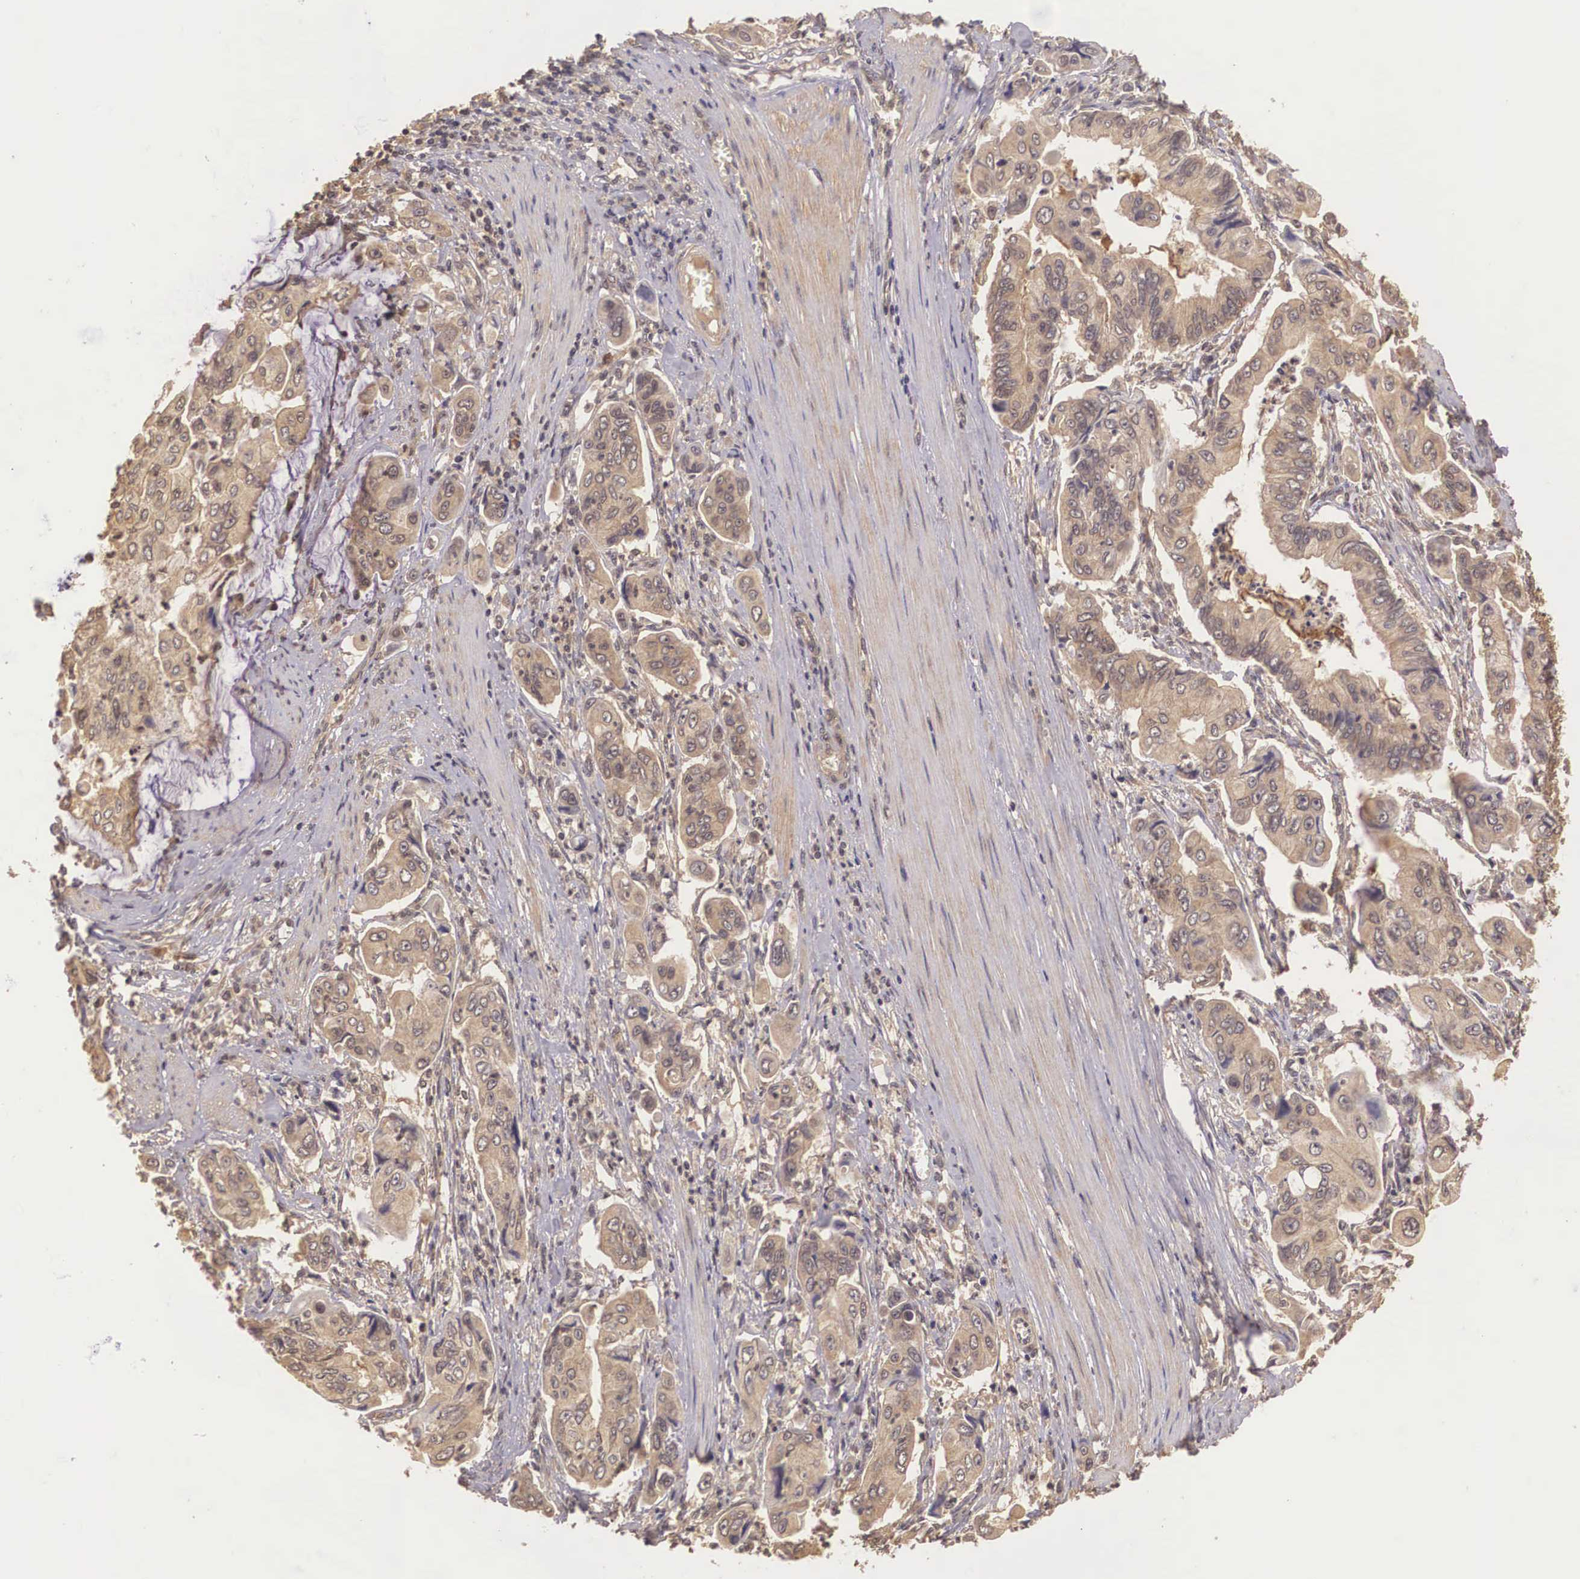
{"staining": {"intensity": "moderate", "quantity": ">75%", "location": "cytoplasmic/membranous"}, "tissue": "stomach cancer", "cell_type": "Tumor cells", "image_type": "cancer", "snomed": [{"axis": "morphology", "description": "Adenocarcinoma, NOS"}, {"axis": "topography", "description": "Stomach, upper"}], "caption": "This micrograph shows IHC staining of human stomach adenocarcinoma, with medium moderate cytoplasmic/membranous staining in approximately >75% of tumor cells.", "gene": "BCL6", "patient": {"sex": "male", "age": 80}}